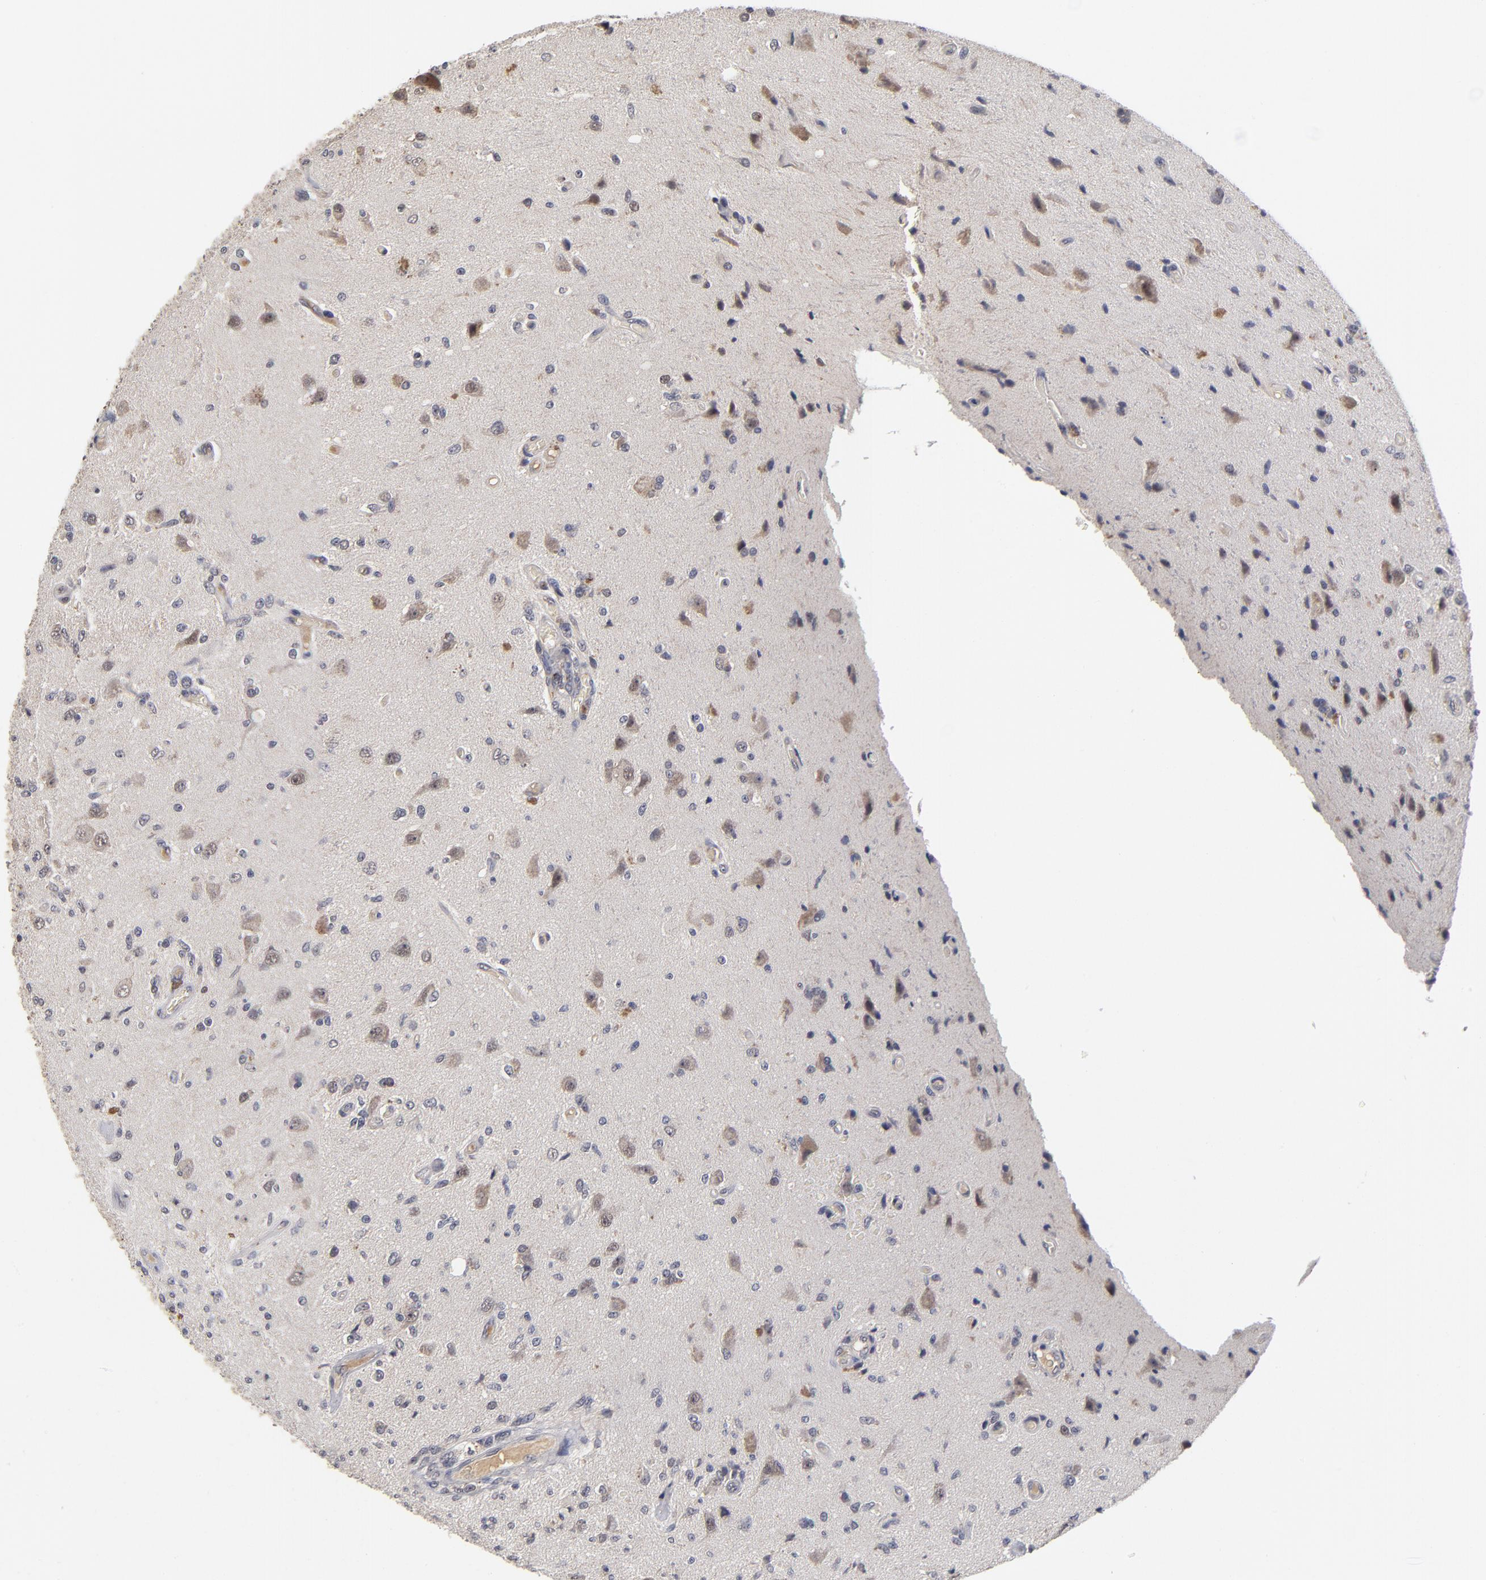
{"staining": {"intensity": "weak", "quantity": "<25%", "location": "cytoplasmic/membranous,nuclear"}, "tissue": "glioma", "cell_type": "Tumor cells", "image_type": "cancer", "snomed": [{"axis": "morphology", "description": "Normal tissue, NOS"}, {"axis": "morphology", "description": "Glioma, malignant, High grade"}, {"axis": "topography", "description": "Cerebral cortex"}], "caption": "Immunohistochemistry histopathology image of neoplastic tissue: human malignant high-grade glioma stained with DAB shows no significant protein positivity in tumor cells.", "gene": "WSB1", "patient": {"sex": "male", "age": 77}}